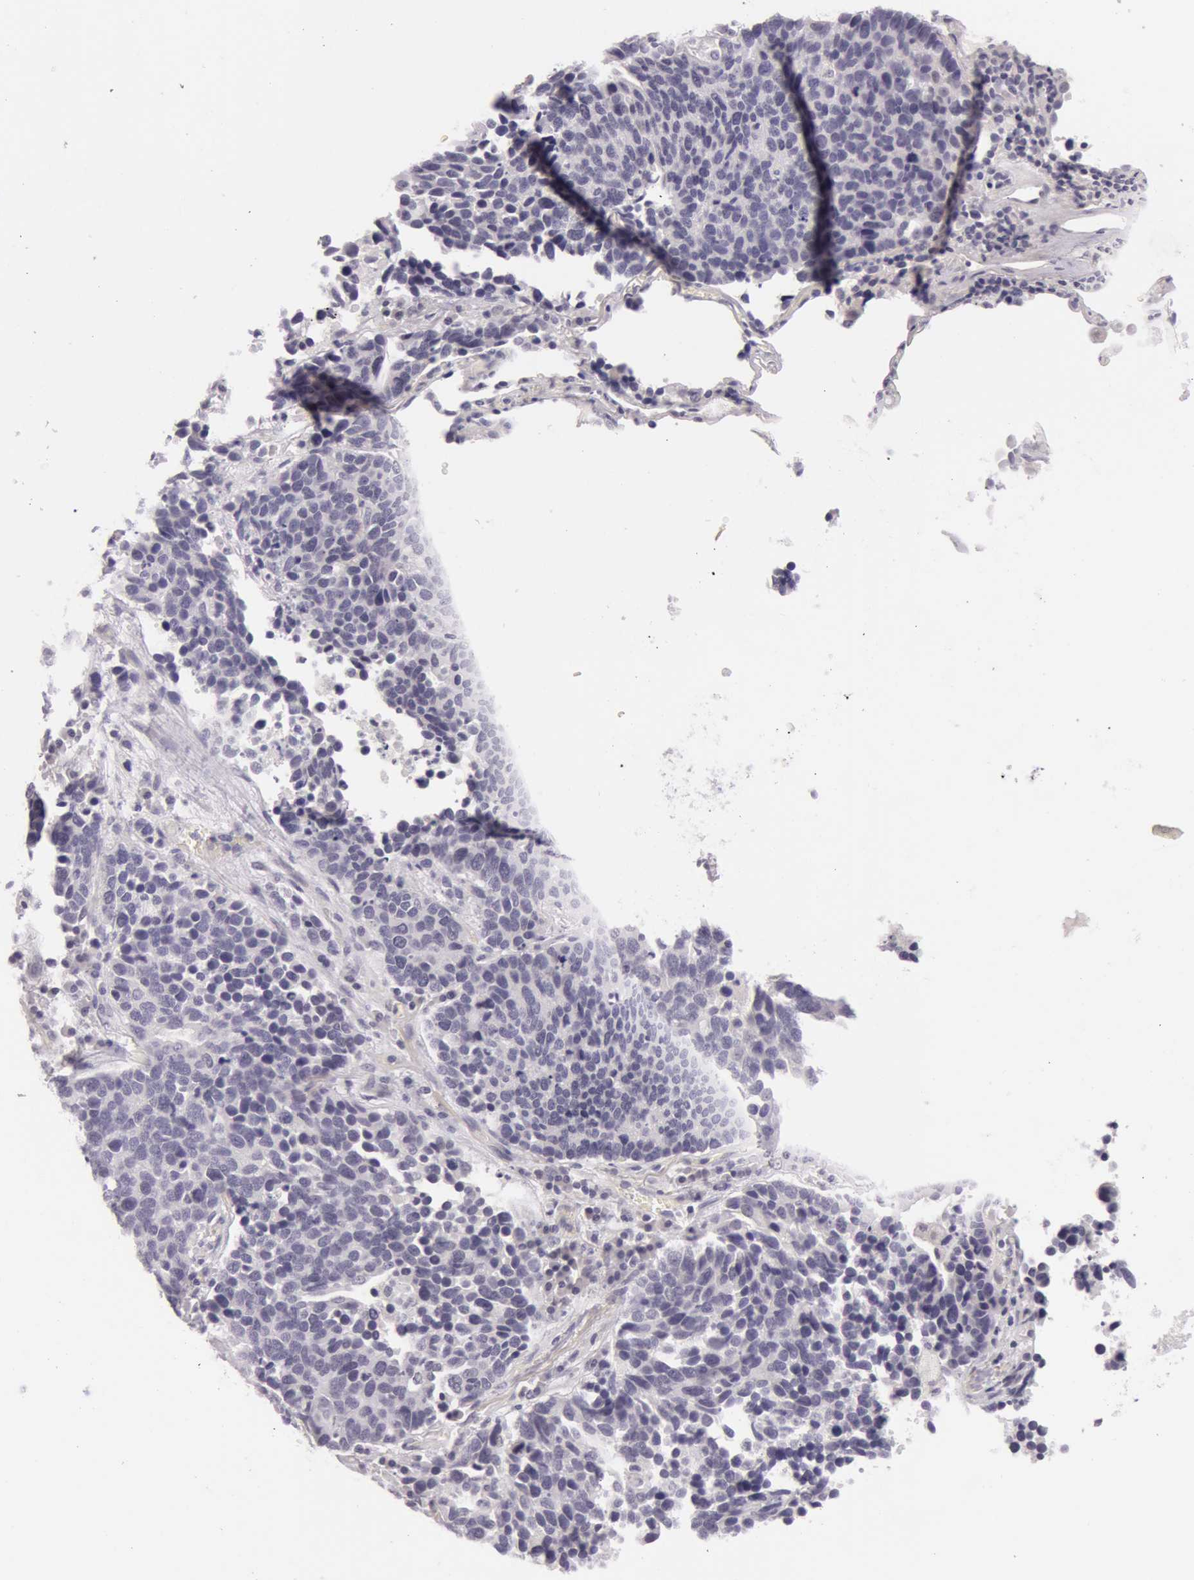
{"staining": {"intensity": "negative", "quantity": "none", "location": "none"}, "tissue": "lung cancer", "cell_type": "Tumor cells", "image_type": "cancer", "snomed": [{"axis": "morphology", "description": "Neoplasm, malignant, NOS"}, {"axis": "topography", "description": "Lung"}], "caption": "A photomicrograph of lung cancer (neoplasm (malignant)) stained for a protein reveals no brown staining in tumor cells.", "gene": "RBMY1F", "patient": {"sex": "female", "age": 75}}